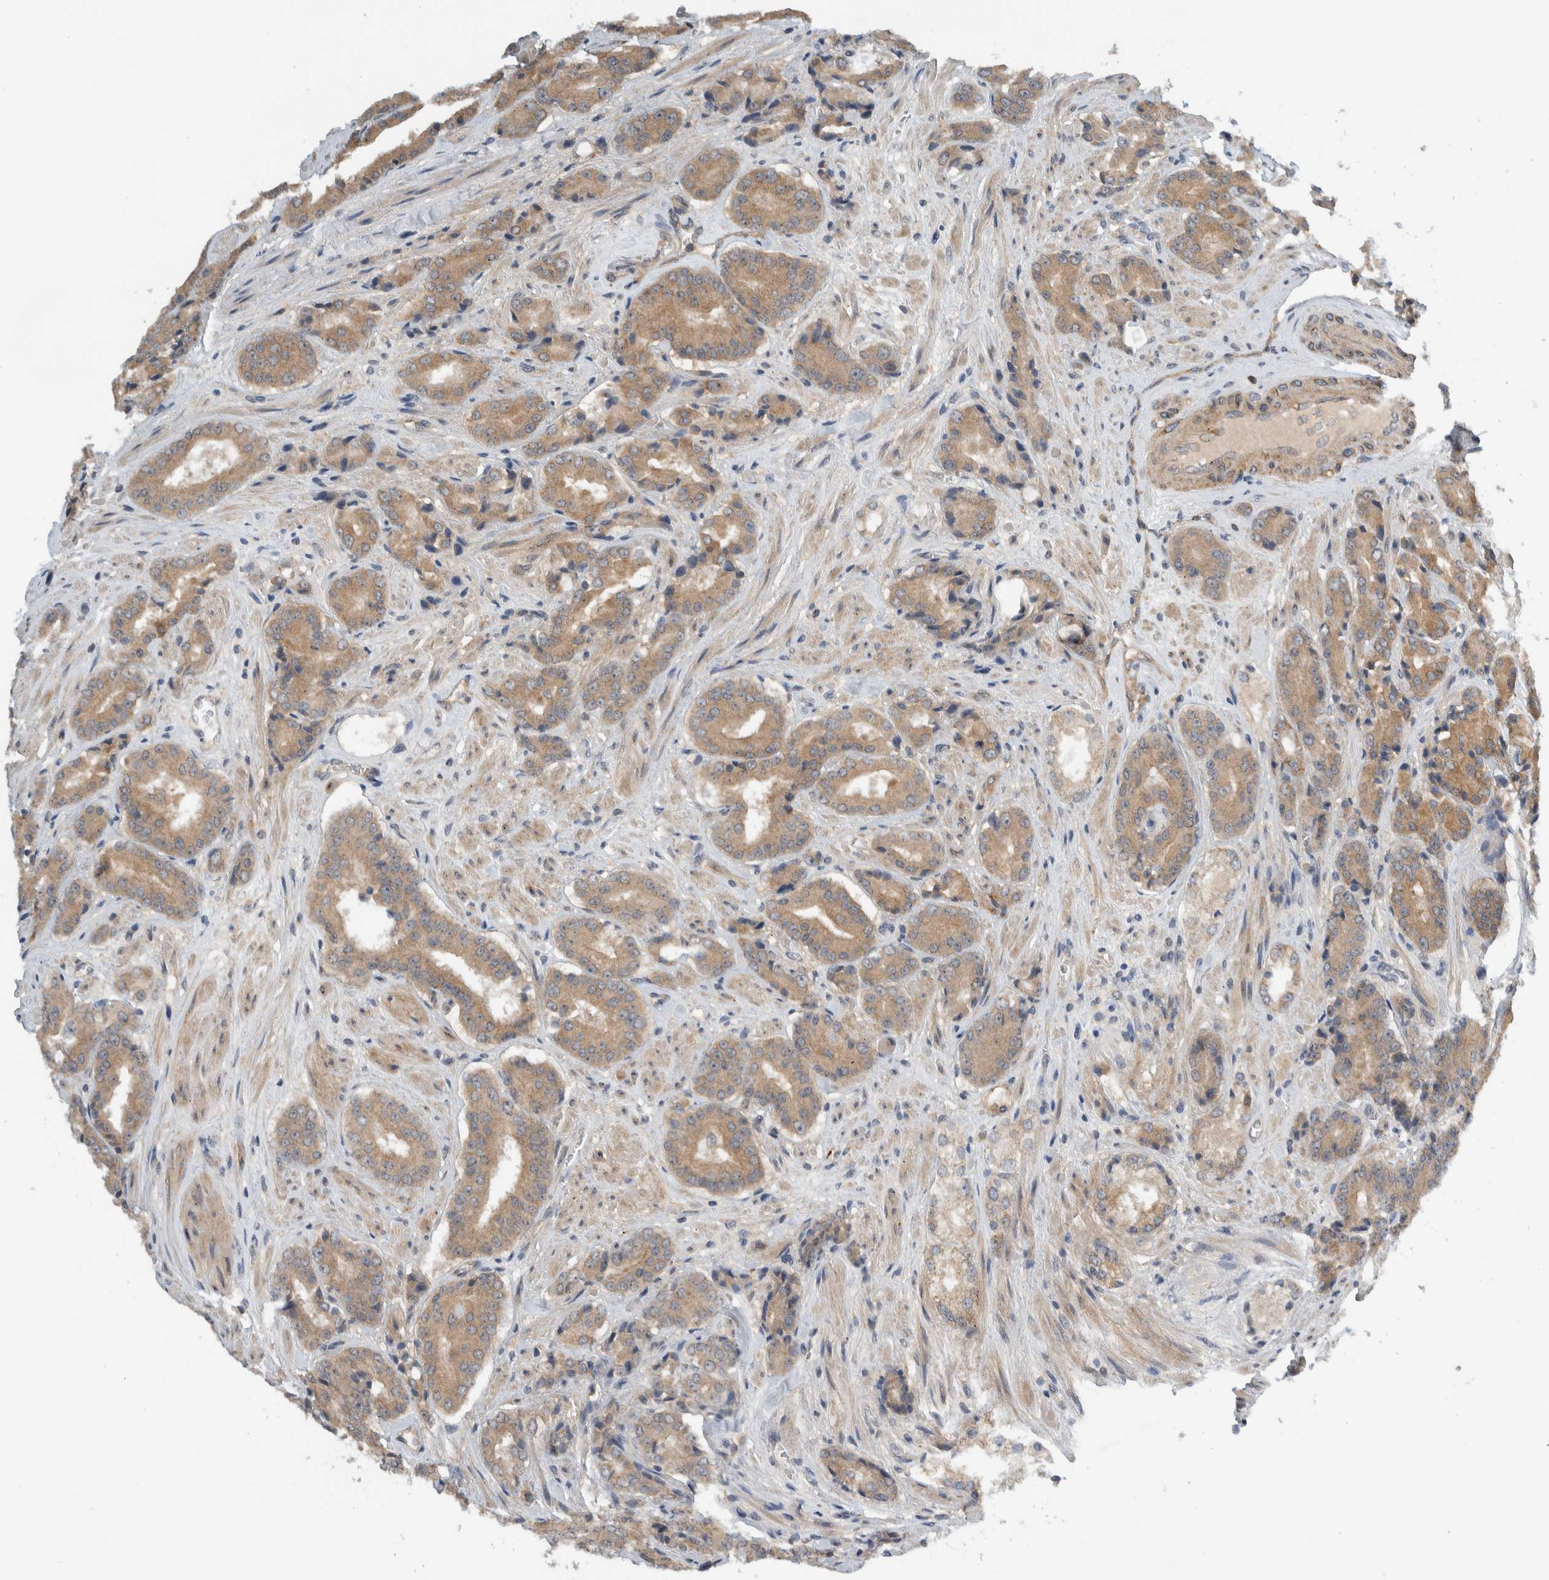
{"staining": {"intensity": "moderate", "quantity": ">75%", "location": "cytoplasmic/membranous"}, "tissue": "prostate cancer", "cell_type": "Tumor cells", "image_type": "cancer", "snomed": [{"axis": "morphology", "description": "Adenocarcinoma, High grade"}, {"axis": "topography", "description": "Prostate"}], "caption": "This is an image of immunohistochemistry staining of prostate high-grade adenocarcinoma, which shows moderate staining in the cytoplasmic/membranous of tumor cells.", "gene": "MPRIP", "patient": {"sex": "male", "age": 71}}